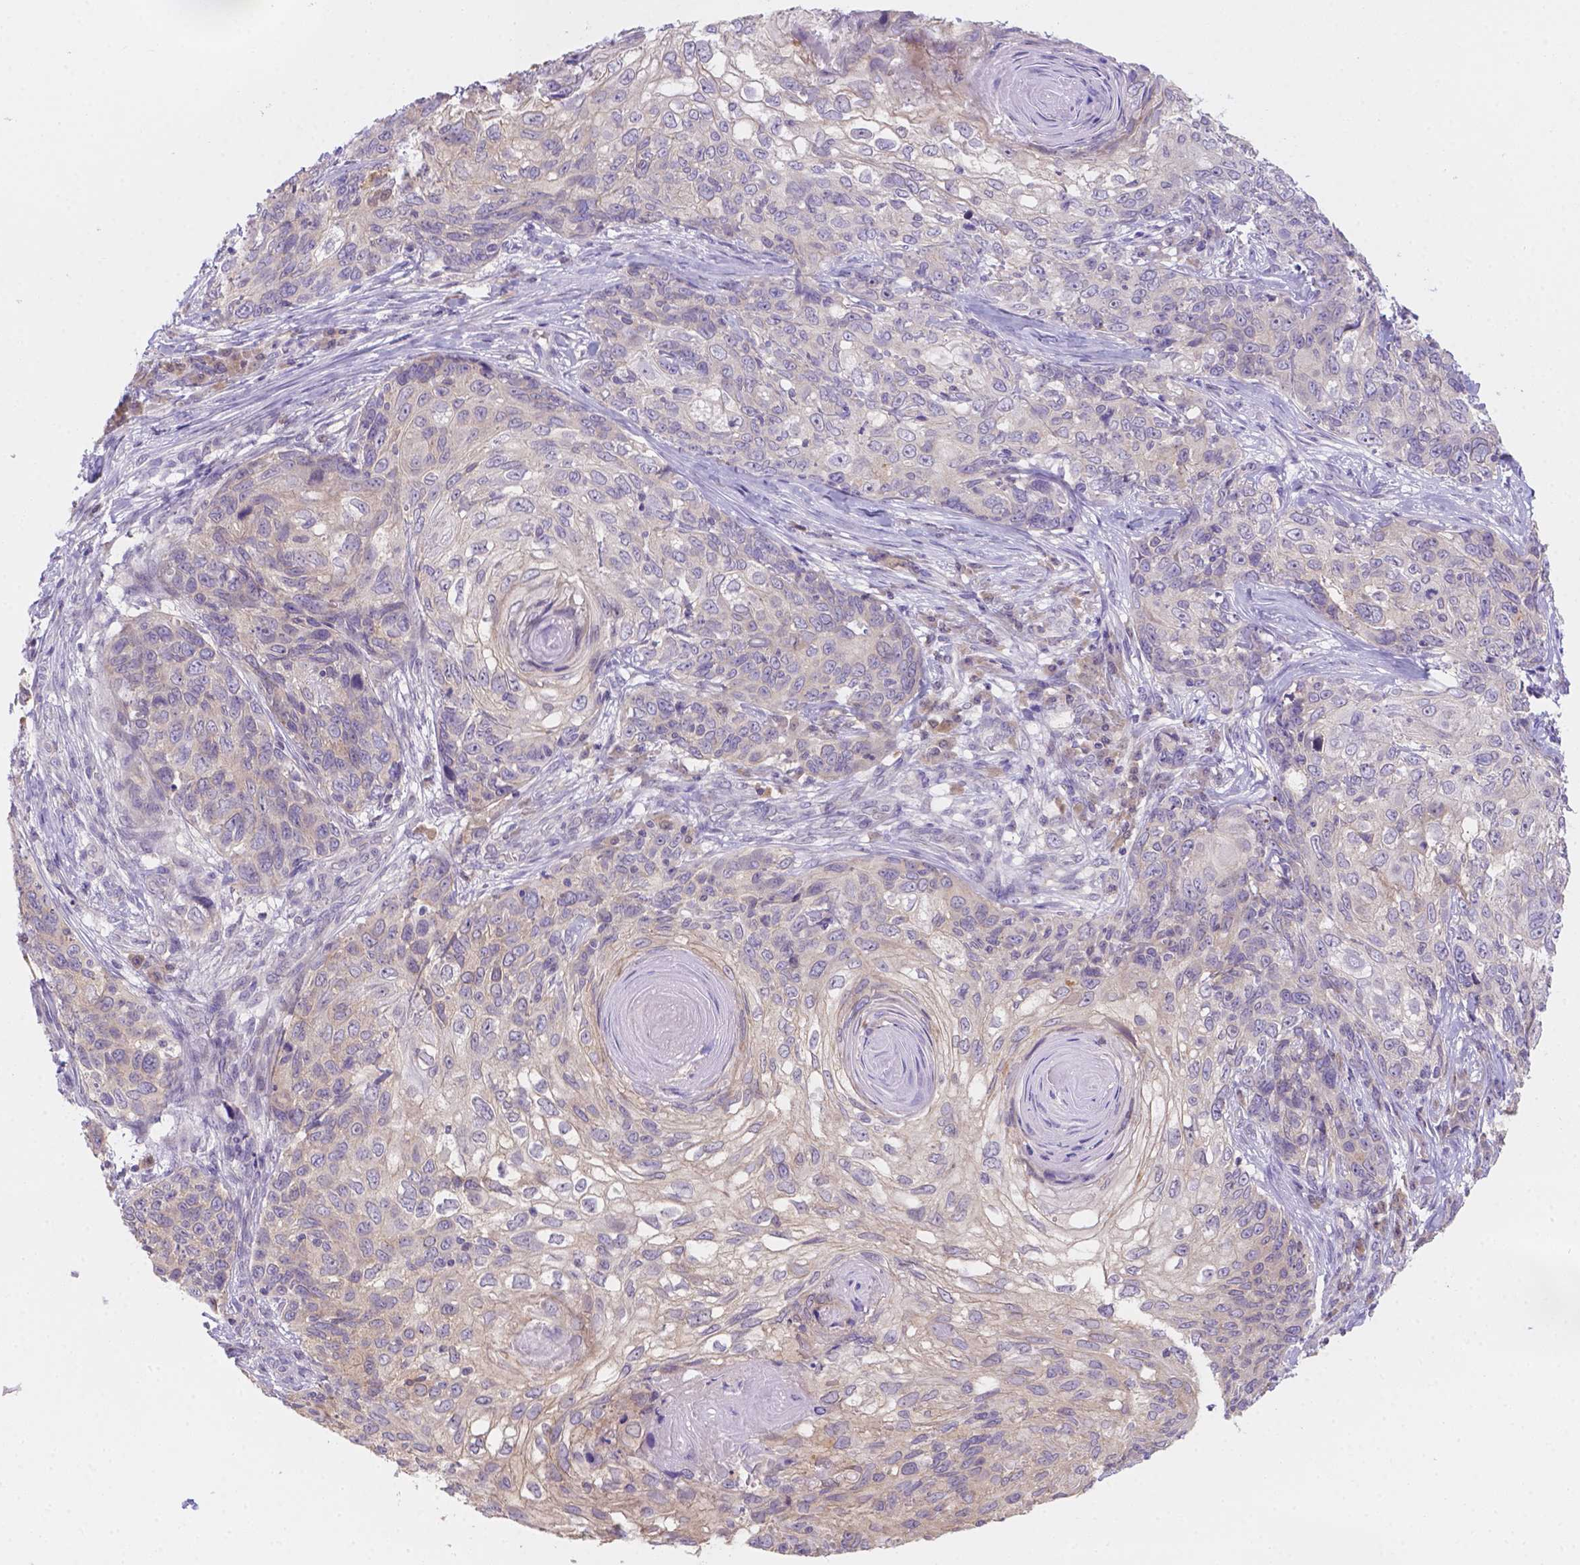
{"staining": {"intensity": "weak", "quantity": "25%-75%", "location": "cytoplasmic/membranous"}, "tissue": "skin cancer", "cell_type": "Tumor cells", "image_type": "cancer", "snomed": [{"axis": "morphology", "description": "Squamous cell carcinoma, NOS"}, {"axis": "topography", "description": "Skin"}], "caption": "The immunohistochemical stain labels weak cytoplasmic/membranous positivity in tumor cells of skin cancer (squamous cell carcinoma) tissue. The staining is performed using DAB (3,3'-diaminobenzidine) brown chromogen to label protein expression. The nuclei are counter-stained blue using hematoxylin.", "gene": "CD96", "patient": {"sex": "male", "age": 92}}